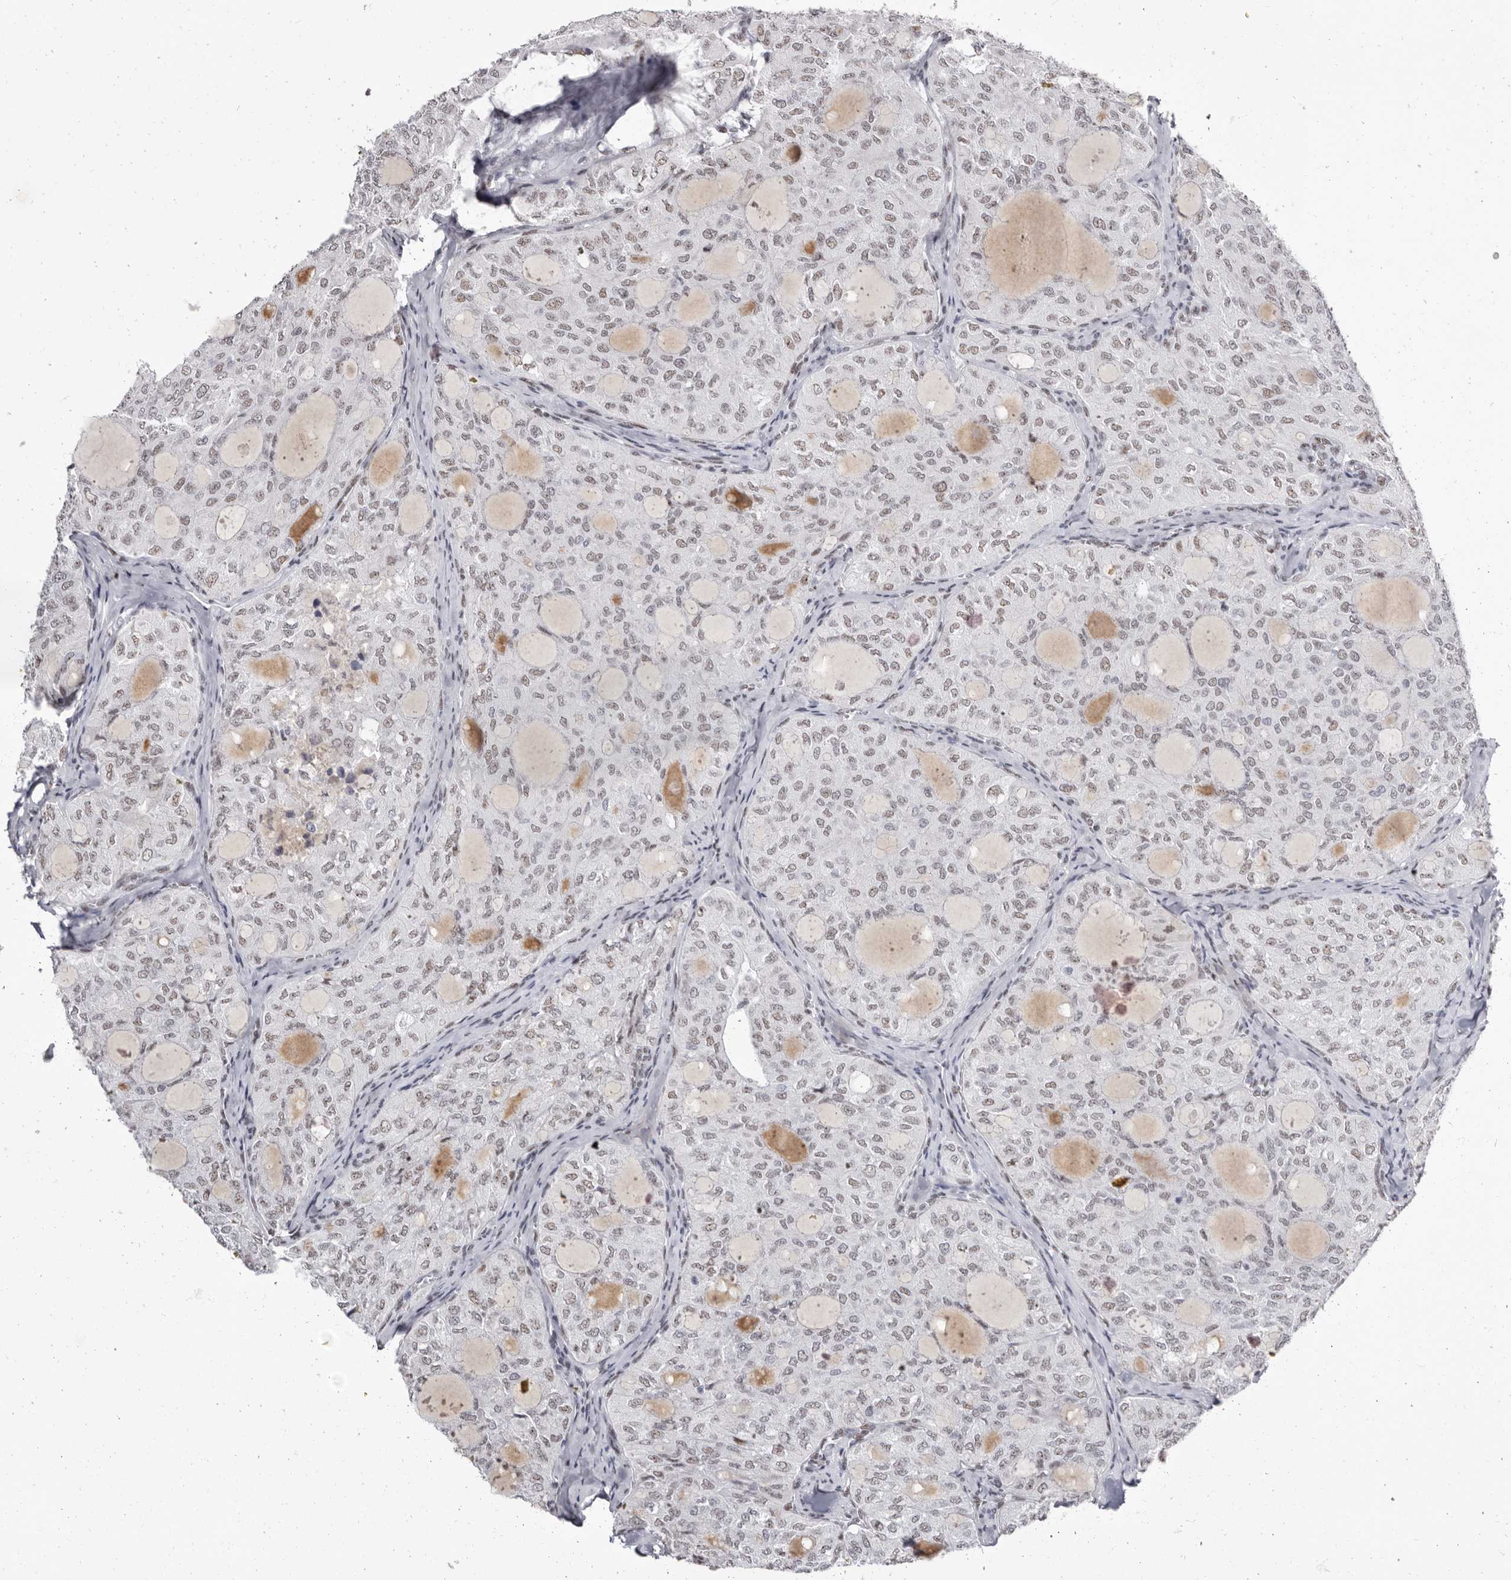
{"staining": {"intensity": "weak", "quantity": "25%-75%", "location": "nuclear"}, "tissue": "thyroid cancer", "cell_type": "Tumor cells", "image_type": "cancer", "snomed": [{"axis": "morphology", "description": "Follicular adenoma carcinoma, NOS"}, {"axis": "topography", "description": "Thyroid gland"}], "caption": "Thyroid follicular adenoma carcinoma was stained to show a protein in brown. There is low levels of weak nuclear positivity in about 25%-75% of tumor cells.", "gene": "ZNF326", "patient": {"sex": "male", "age": 75}}